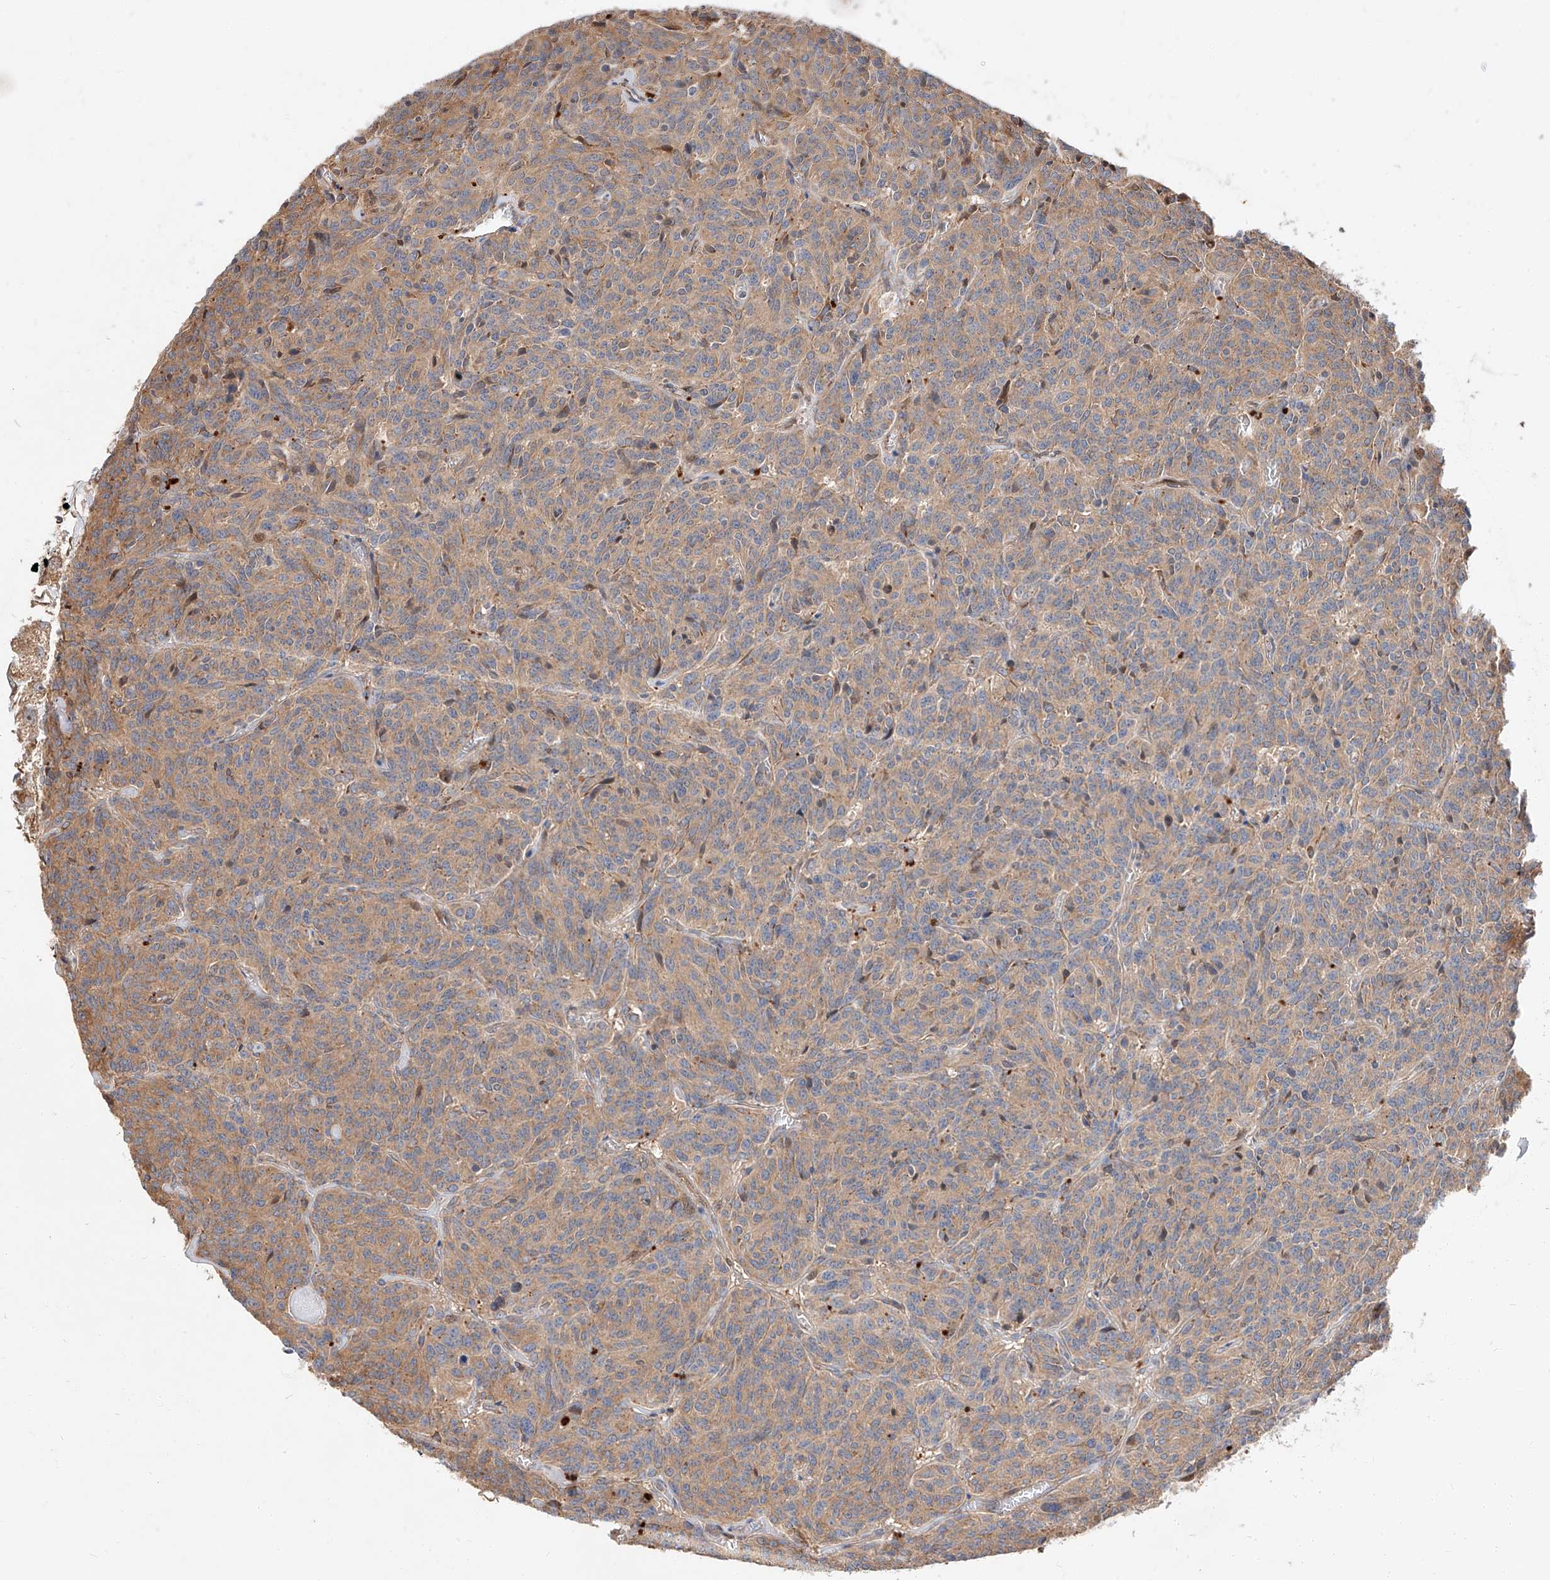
{"staining": {"intensity": "weak", "quantity": ">75%", "location": "cytoplasmic/membranous"}, "tissue": "carcinoid", "cell_type": "Tumor cells", "image_type": "cancer", "snomed": [{"axis": "morphology", "description": "Carcinoid, malignant, NOS"}, {"axis": "topography", "description": "Lung"}], "caption": "An IHC image of neoplastic tissue is shown. Protein staining in brown highlights weak cytoplasmic/membranous positivity in malignant carcinoid within tumor cells. The protein of interest is shown in brown color, while the nuclei are stained blue.", "gene": "DIRAS3", "patient": {"sex": "female", "age": 46}}